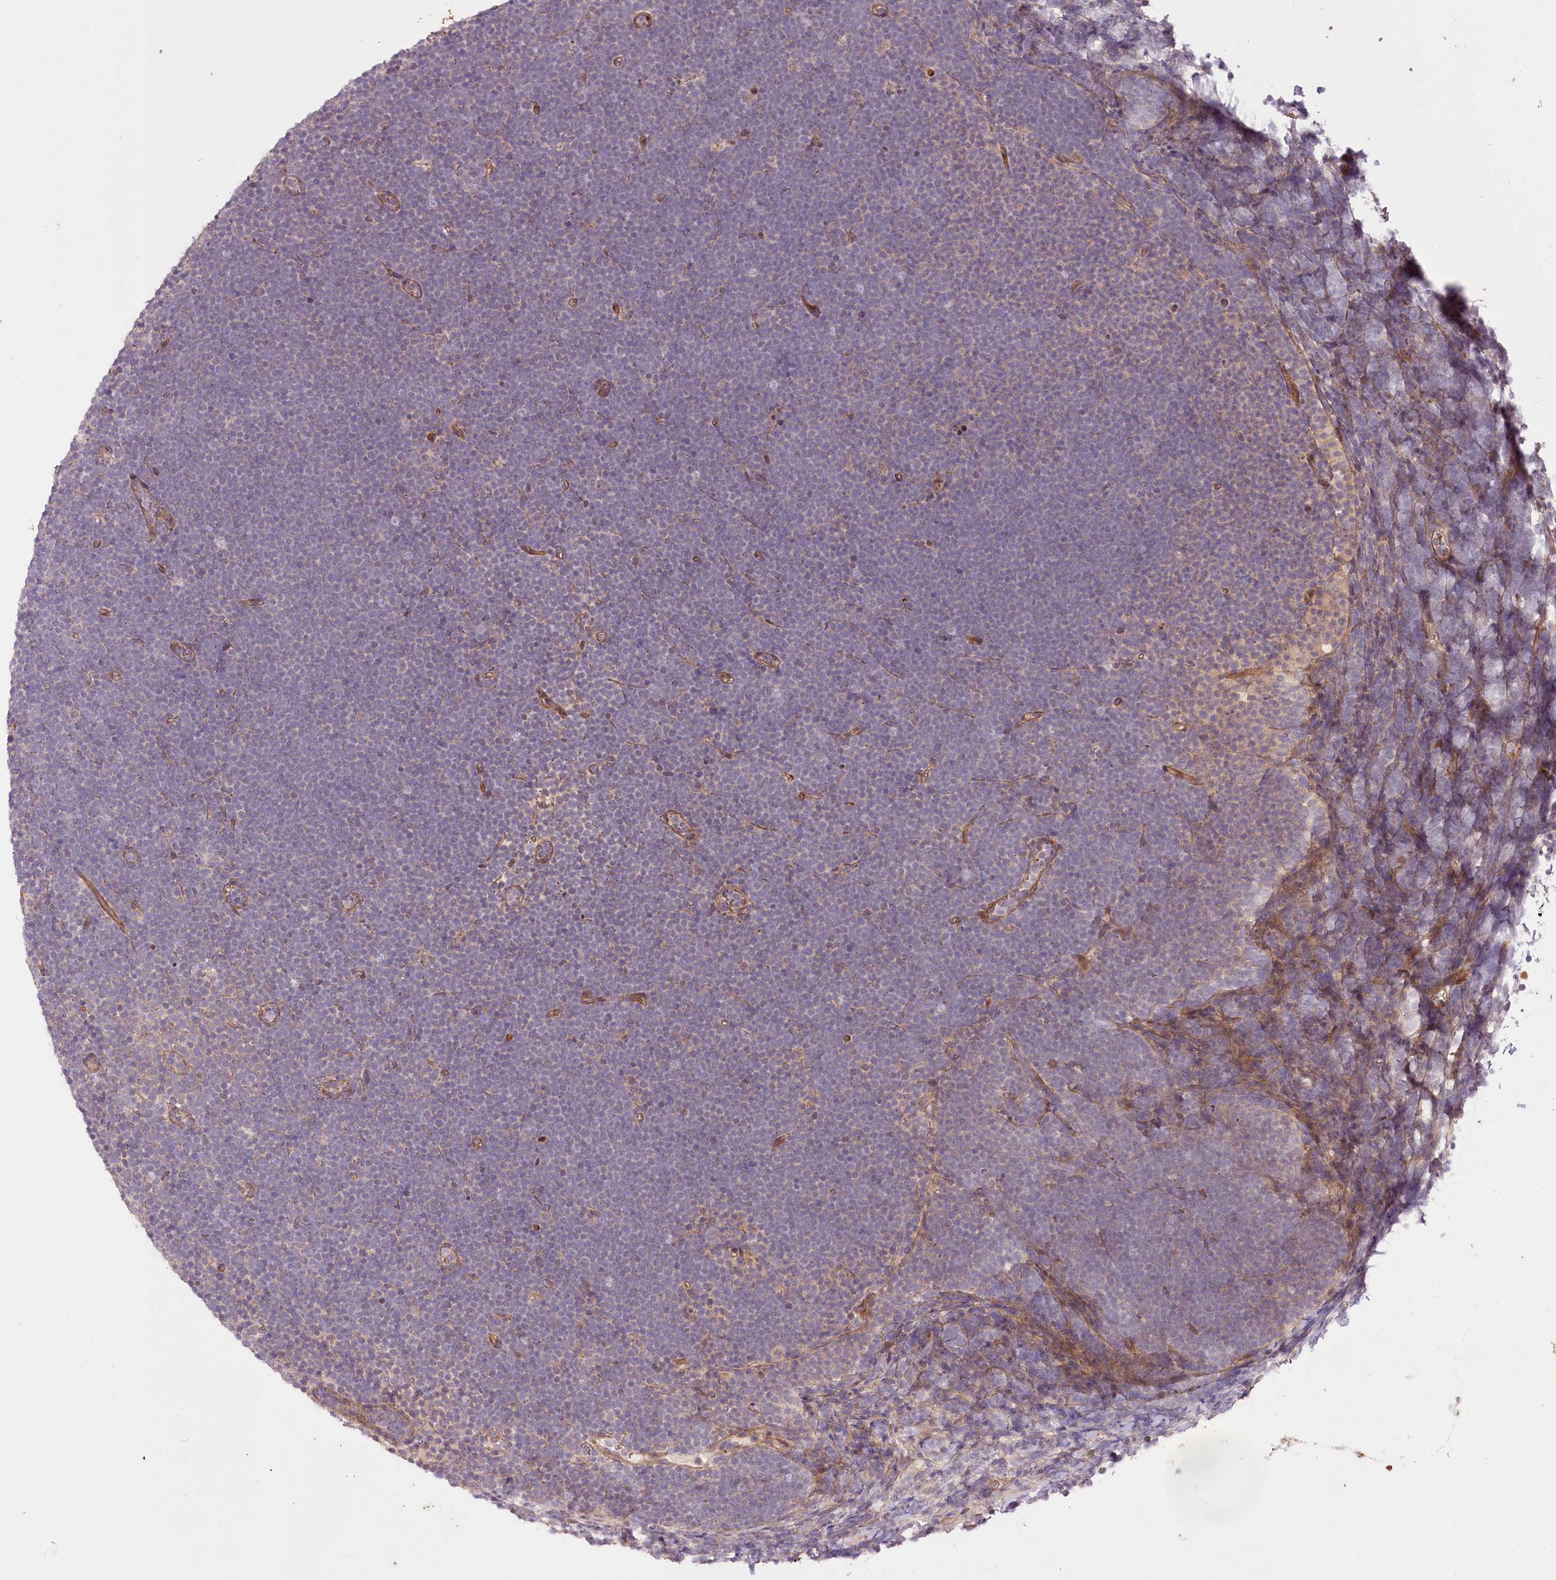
{"staining": {"intensity": "negative", "quantity": "none", "location": "none"}, "tissue": "lymphoma", "cell_type": "Tumor cells", "image_type": "cancer", "snomed": [{"axis": "morphology", "description": "Malignant lymphoma, non-Hodgkin's type, High grade"}, {"axis": "topography", "description": "Lymph node"}], "caption": "A high-resolution image shows immunohistochemistry staining of high-grade malignant lymphoma, non-Hodgkin's type, which demonstrates no significant staining in tumor cells.", "gene": "TRUB1", "patient": {"sex": "male", "age": 13}}